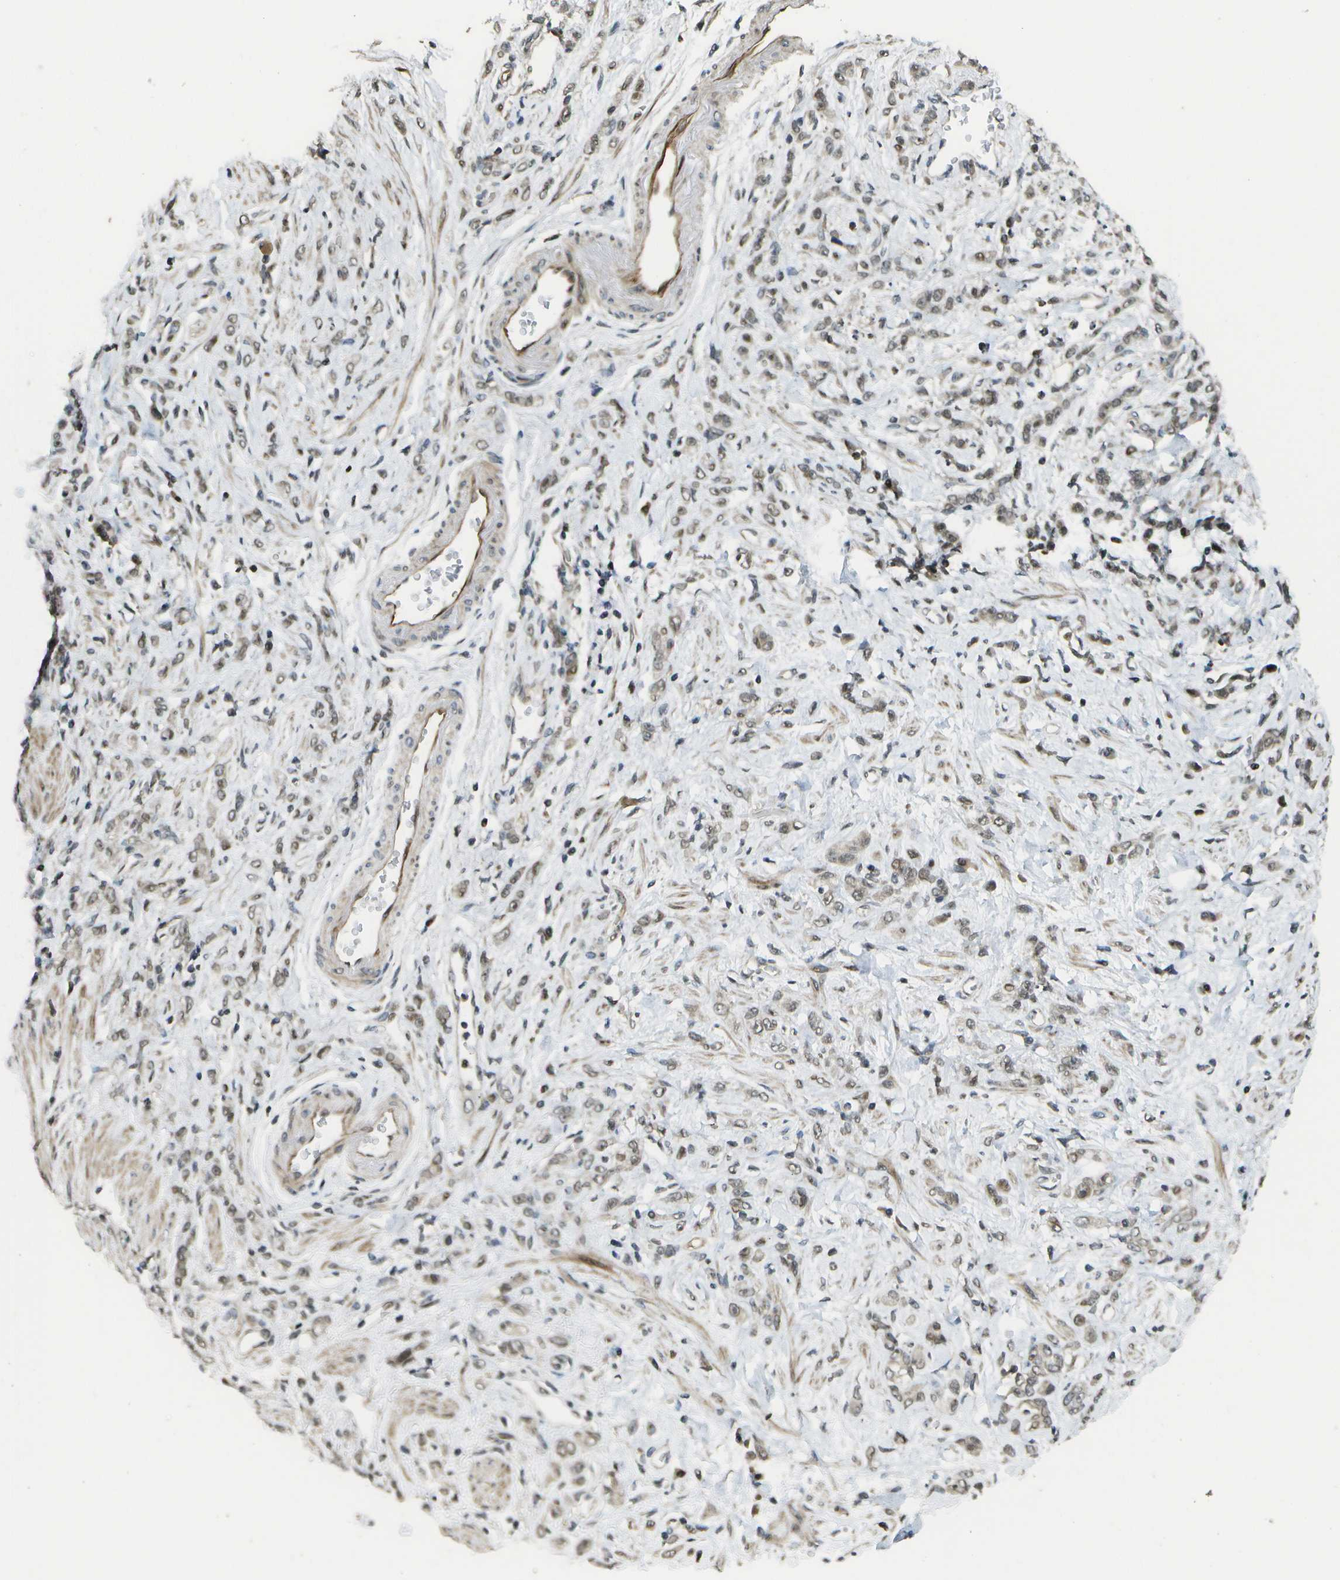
{"staining": {"intensity": "weak", "quantity": ">75%", "location": "nuclear"}, "tissue": "stomach cancer", "cell_type": "Tumor cells", "image_type": "cancer", "snomed": [{"axis": "morphology", "description": "Normal tissue, NOS"}, {"axis": "morphology", "description": "Adenocarcinoma, NOS"}, {"axis": "topography", "description": "Stomach"}], "caption": "Tumor cells exhibit weak nuclear expression in about >75% of cells in stomach cancer (adenocarcinoma).", "gene": "KAT5", "patient": {"sex": "male", "age": 82}}